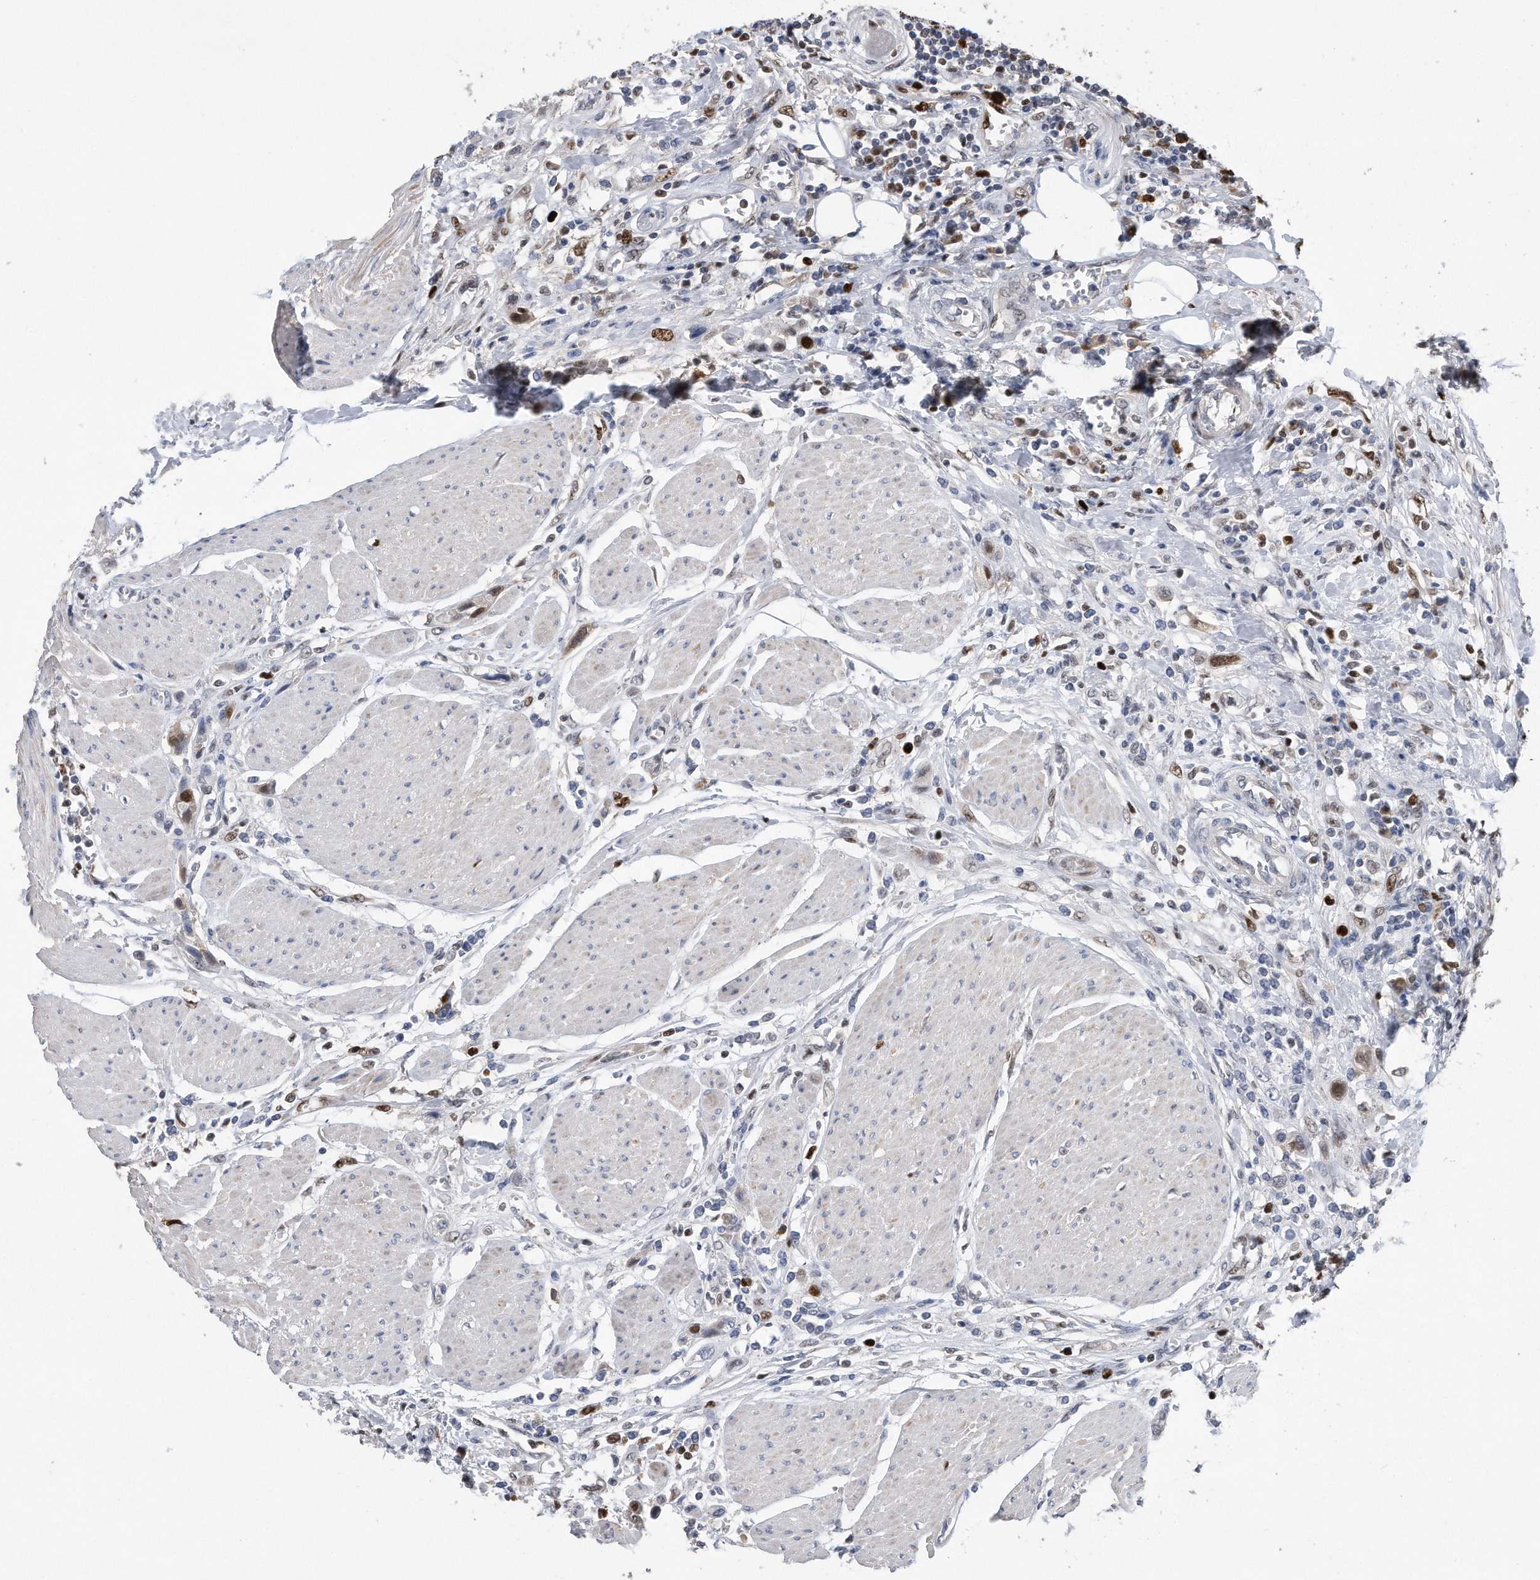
{"staining": {"intensity": "strong", "quantity": "25%-75%", "location": "nuclear"}, "tissue": "urothelial cancer", "cell_type": "Tumor cells", "image_type": "cancer", "snomed": [{"axis": "morphology", "description": "Urothelial carcinoma, High grade"}, {"axis": "topography", "description": "Urinary bladder"}], "caption": "Protein staining shows strong nuclear positivity in about 25%-75% of tumor cells in urothelial cancer.", "gene": "PCNA", "patient": {"sex": "male", "age": 50}}